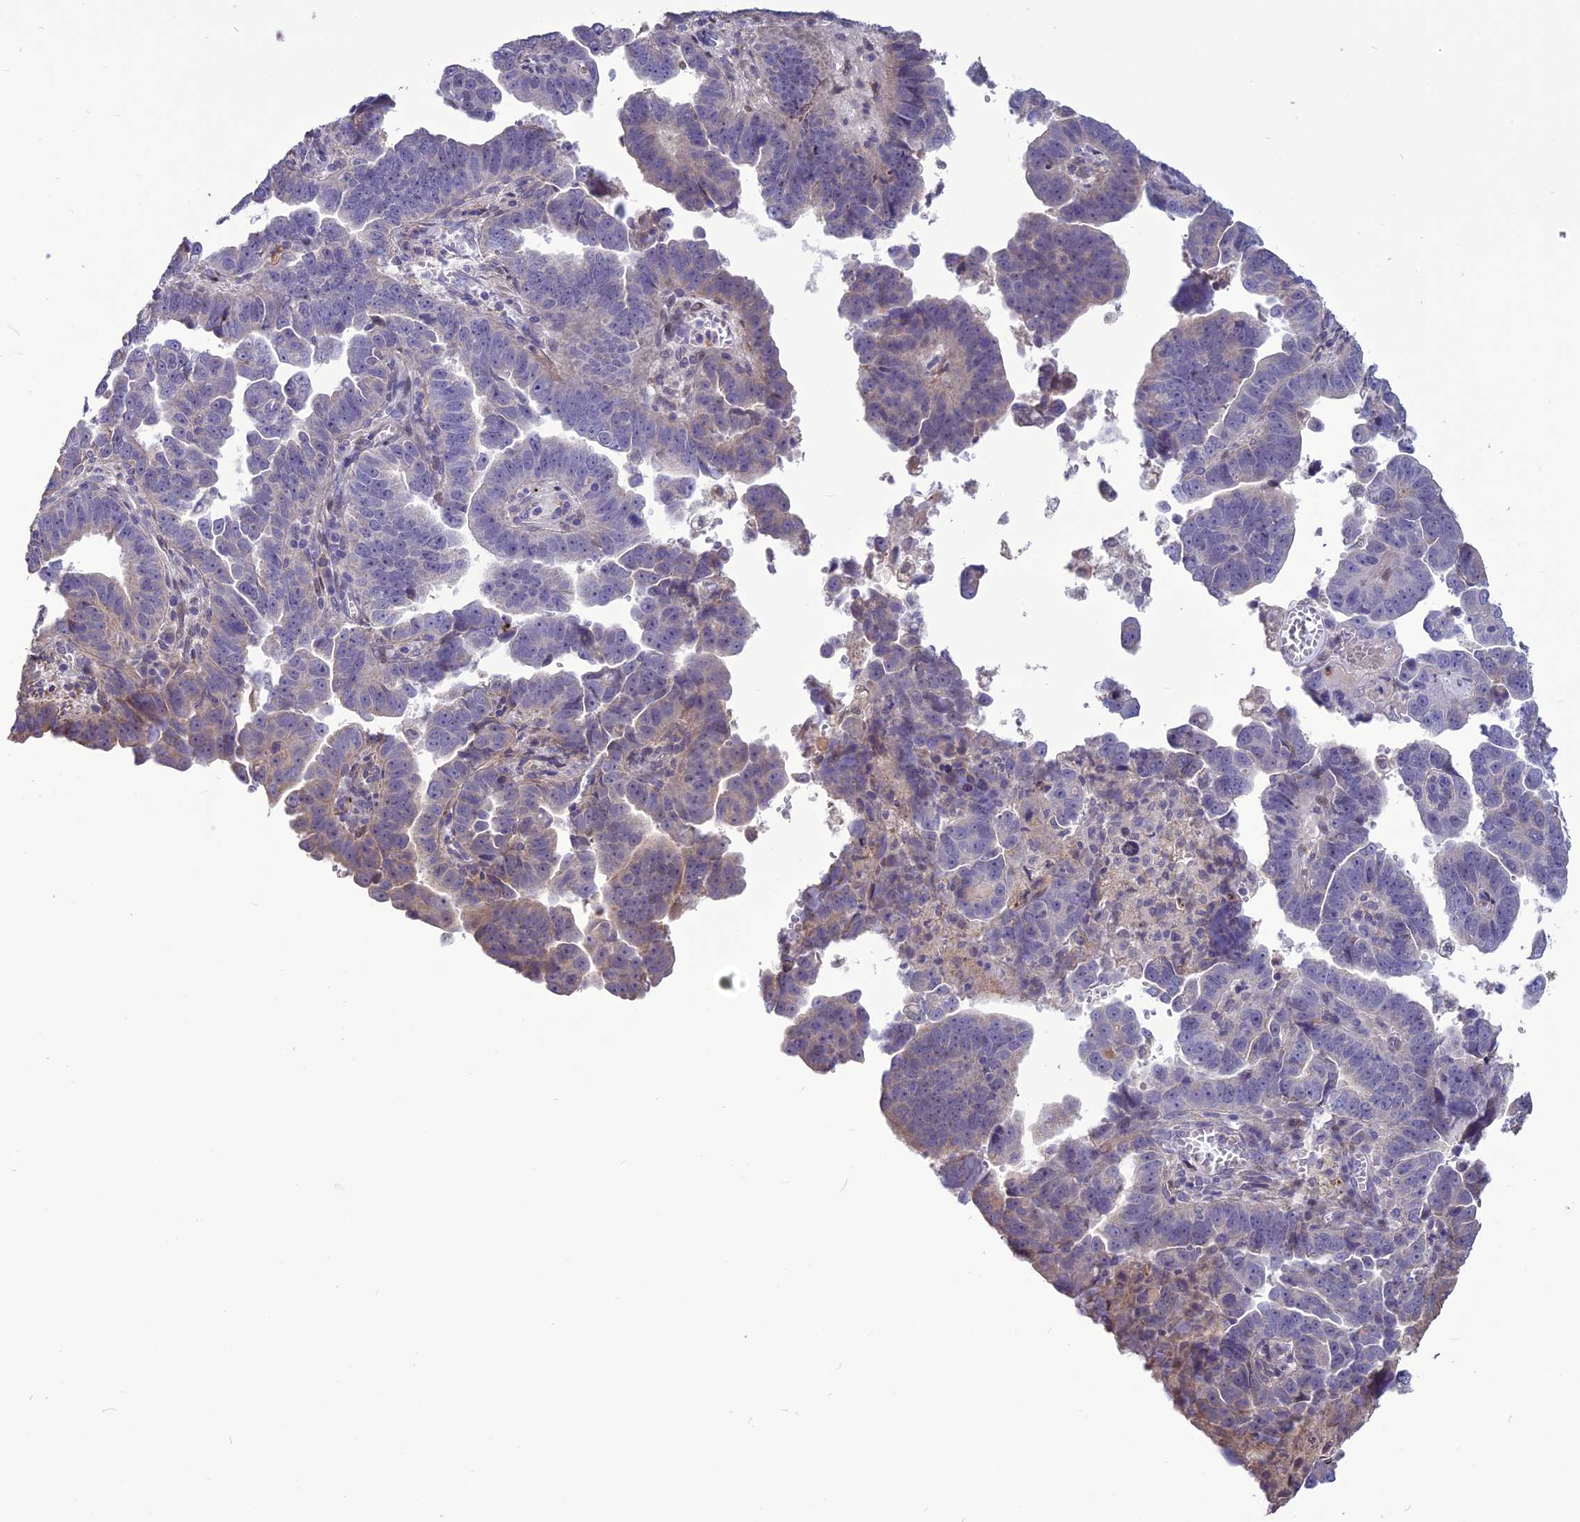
{"staining": {"intensity": "negative", "quantity": "none", "location": "none"}, "tissue": "endometrial cancer", "cell_type": "Tumor cells", "image_type": "cancer", "snomed": [{"axis": "morphology", "description": "Adenocarcinoma, NOS"}, {"axis": "topography", "description": "Endometrium"}], "caption": "This is an IHC micrograph of endometrial cancer. There is no expression in tumor cells.", "gene": "SPG21", "patient": {"sex": "female", "age": 75}}